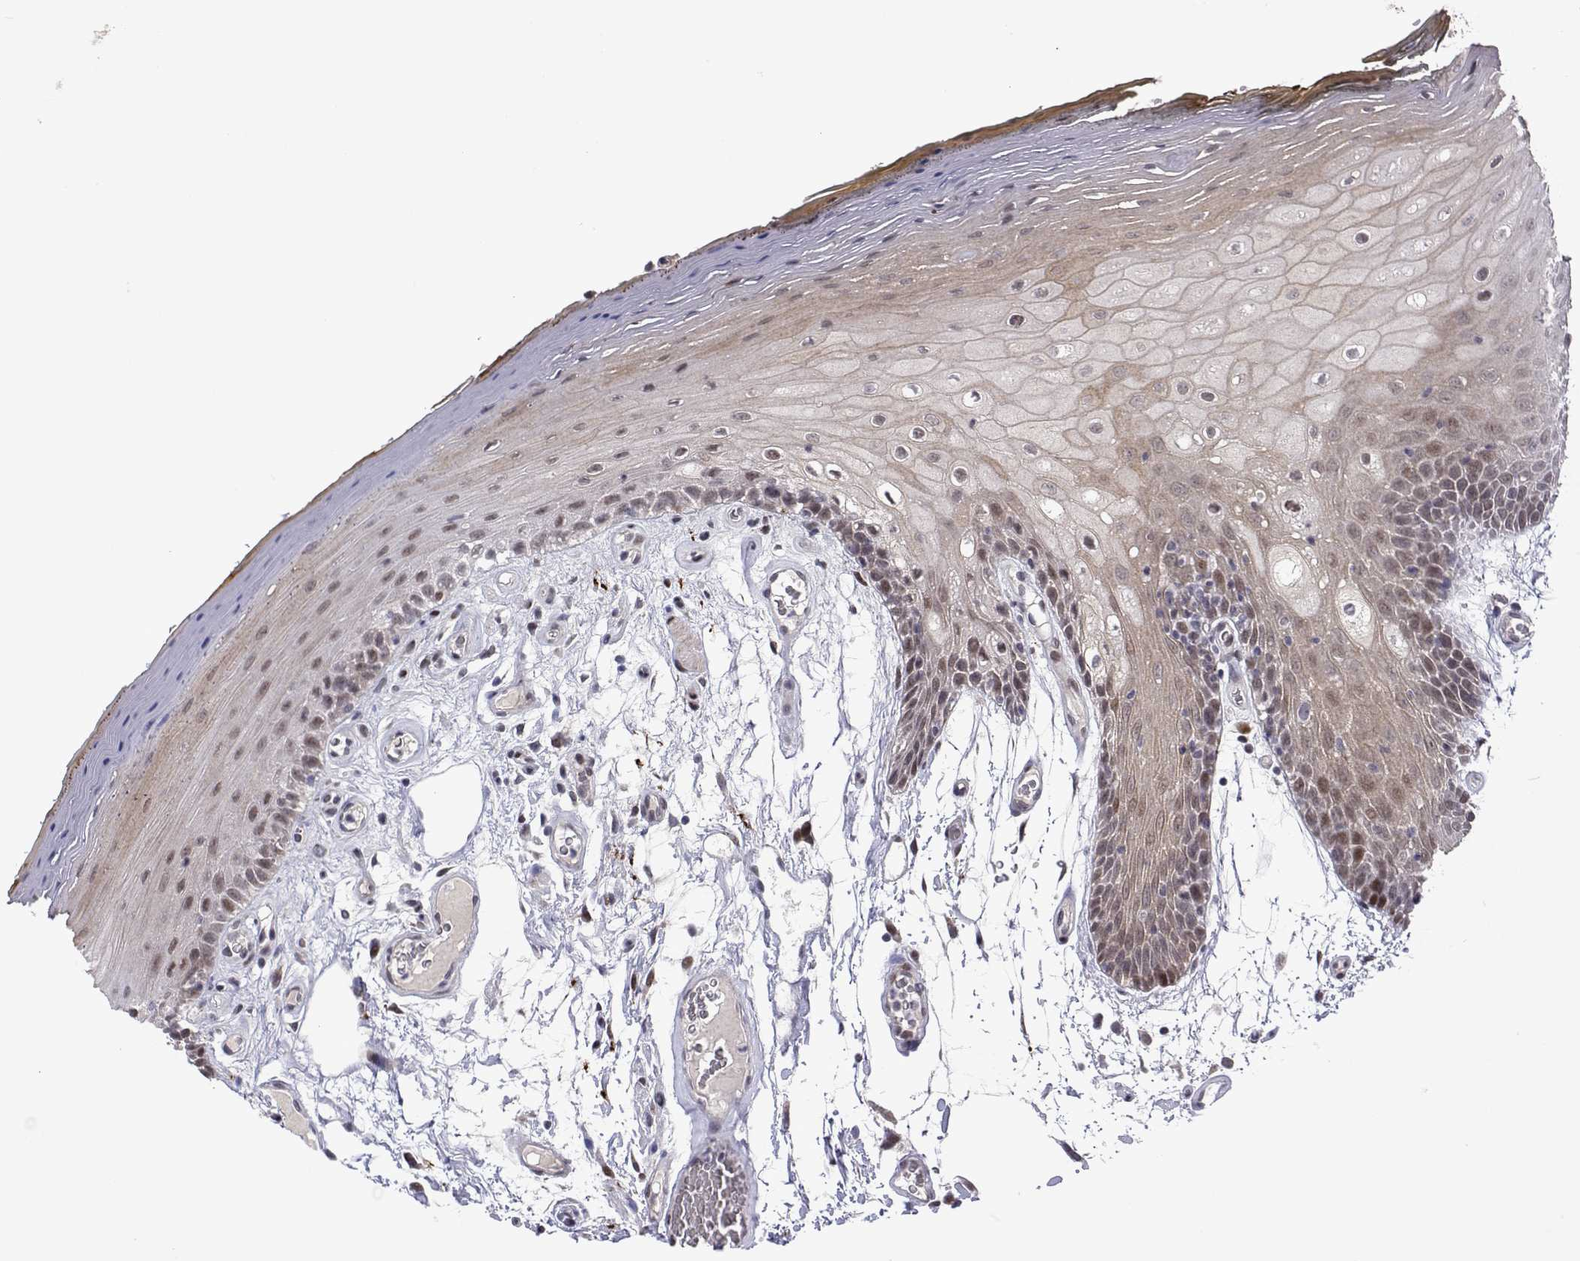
{"staining": {"intensity": "moderate", "quantity": "<25%", "location": "cytoplasmic/membranous,nuclear"}, "tissue": "oral mucosa", "cell_type": "Squamous epithelial cells", "image_type": "normal", "snomed": [{"axis": "morphology", "description": "Normal tissue, NOS"}, {"axis": "morphology", "description": "Squamous cell carcinoma, NOS"}, {"axis": "topography", "description": "Oral tissue"}, {"axis": "topography", "description": "Head-Neck"}], "caption": "Squamous epithelial cells reveal low levels of moderate cytoplasmic/membranous,nuclear staining in approximately <25% of cells in unremarkable human oral mucosa.", "gene": "EFCAB3", "patient": {"sex": "male", "age": 52}}